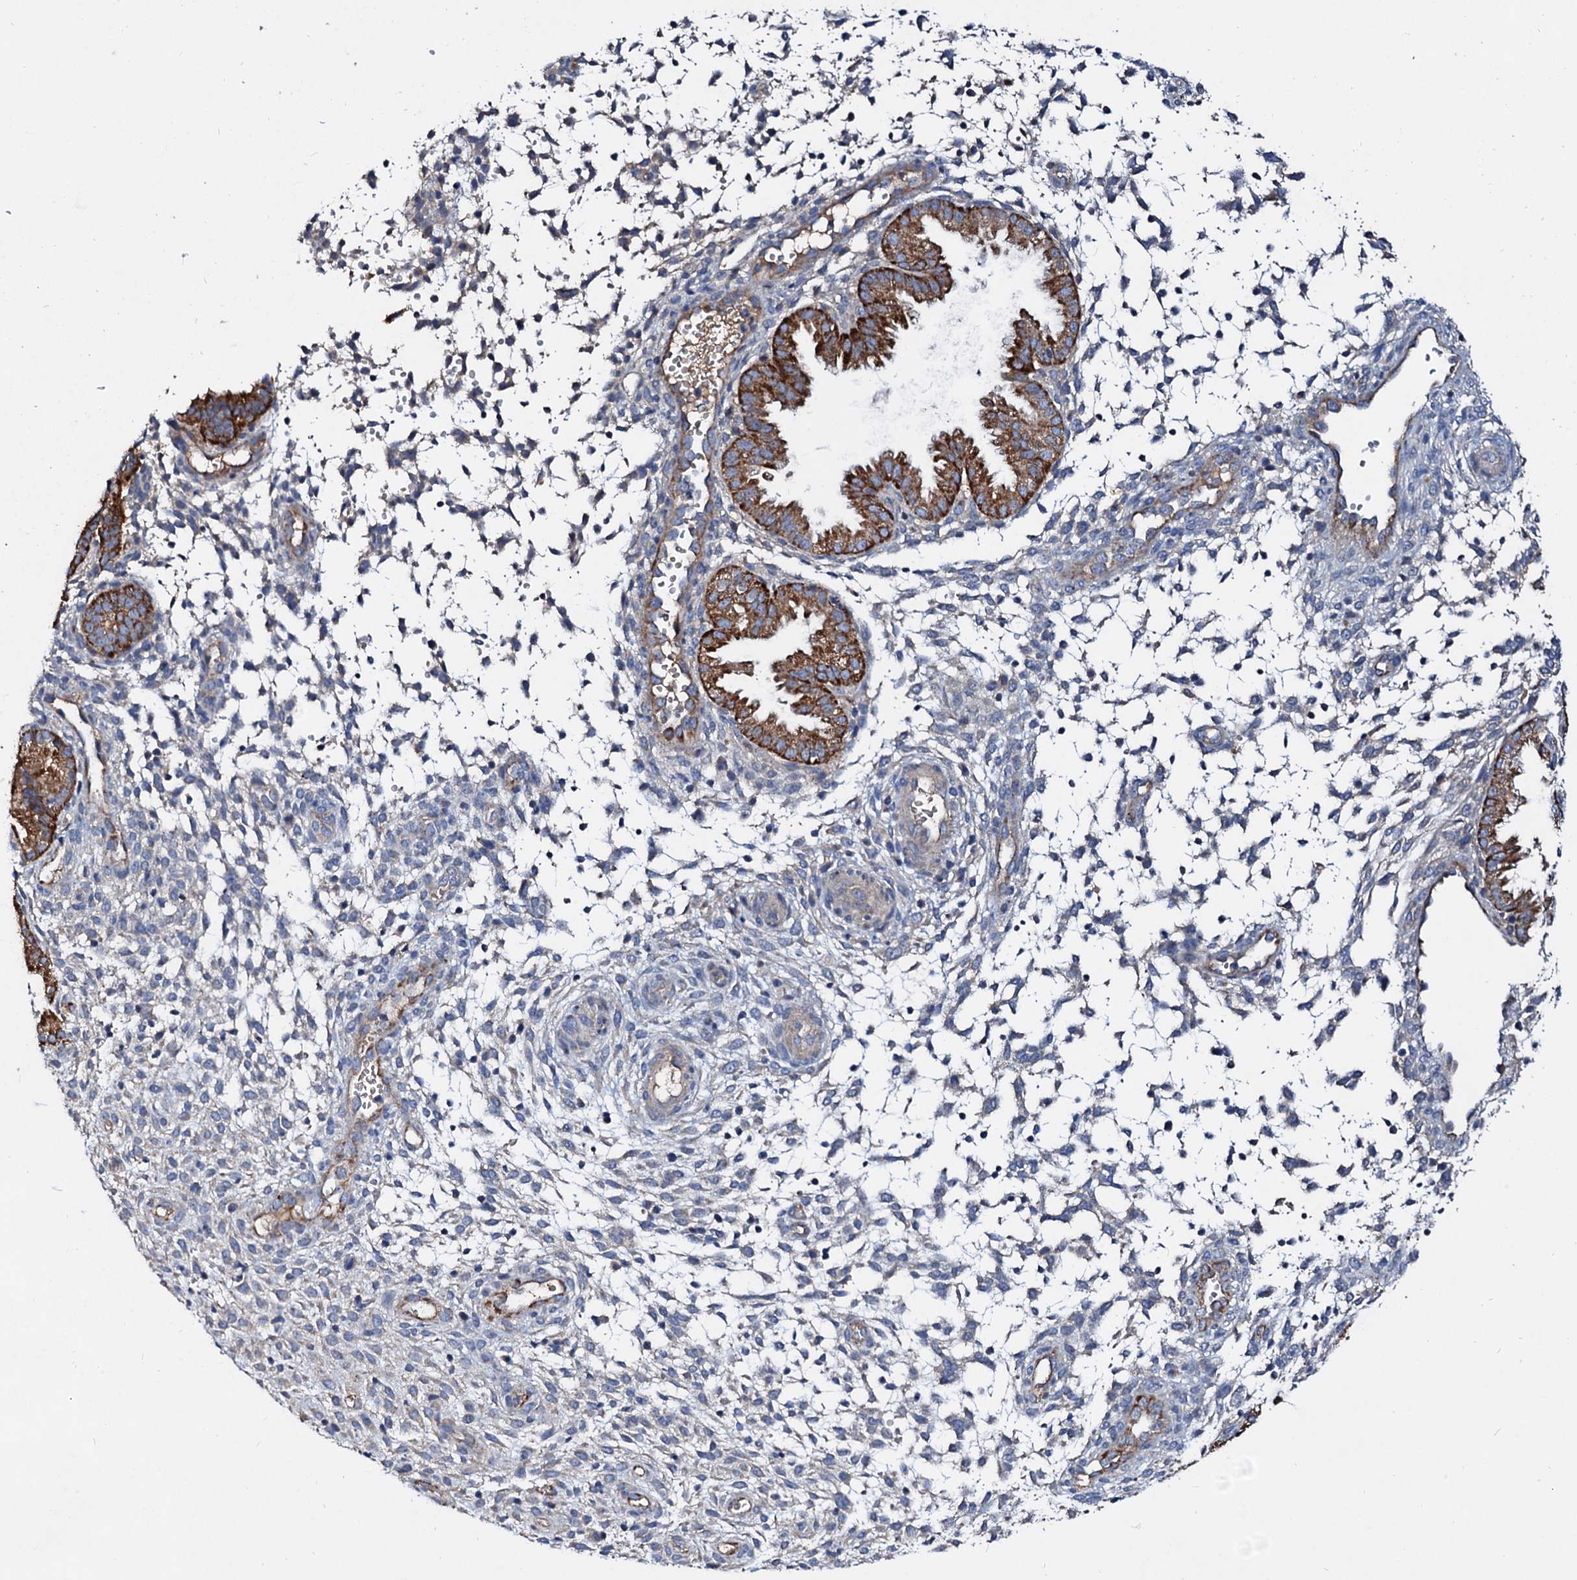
{"staining": {"intensity": "negative", "quantity": "none", "location": "none"}, "tissue": "endometrium", "cell_type": "Cells in endometrial stroma", "image_type": "normal", "snomed": [{"axis": "morphology", "description": "Normal tissue, NOS"}, {"axis": "topography", "description": "Endometrium"}], "caption": "An image of endometrium stained for a protein shows no brown staining in cells in endometrial stroma. Nuclei are stained in blue.", "gene": "FIBIN", "patient": {"sex": "female", "age": 33}}